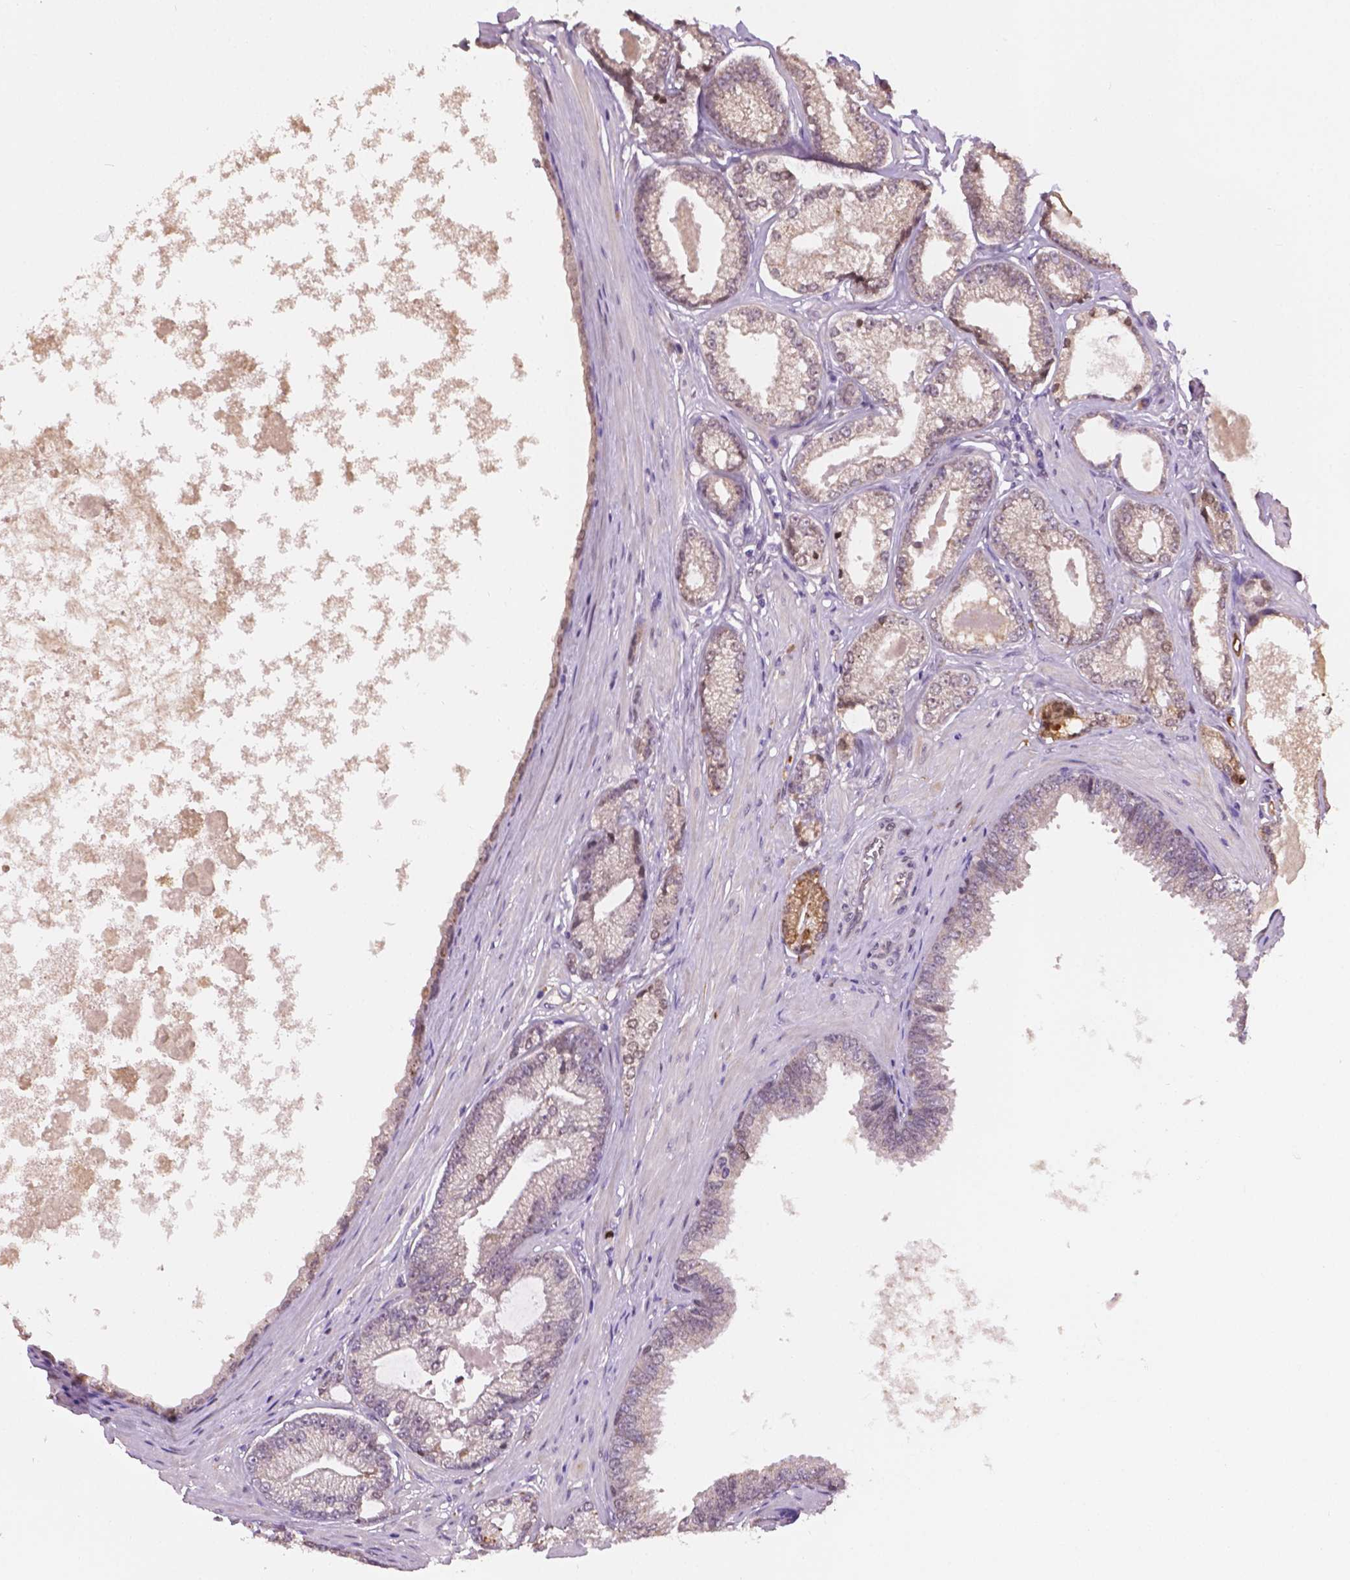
{"staining": {"intensity": "negative", "quantity": "none", "location": "none"}, "tissue": "prostate cancer", "cell_type": "Tumor cells", "image_type": "cancer", "snomed": [{"axis": "morphology", "description": "Adenocarcinoma, Low grade"}, {"axis": "topography", "description": "Prostate"}], "caption": "Photomicrograph shows no protein staining in tumor cells of low-grade adenocarcinoma (prostate) tissue.", "gene": "IRF6", "patient": {"sex": "male", "age": 64}}